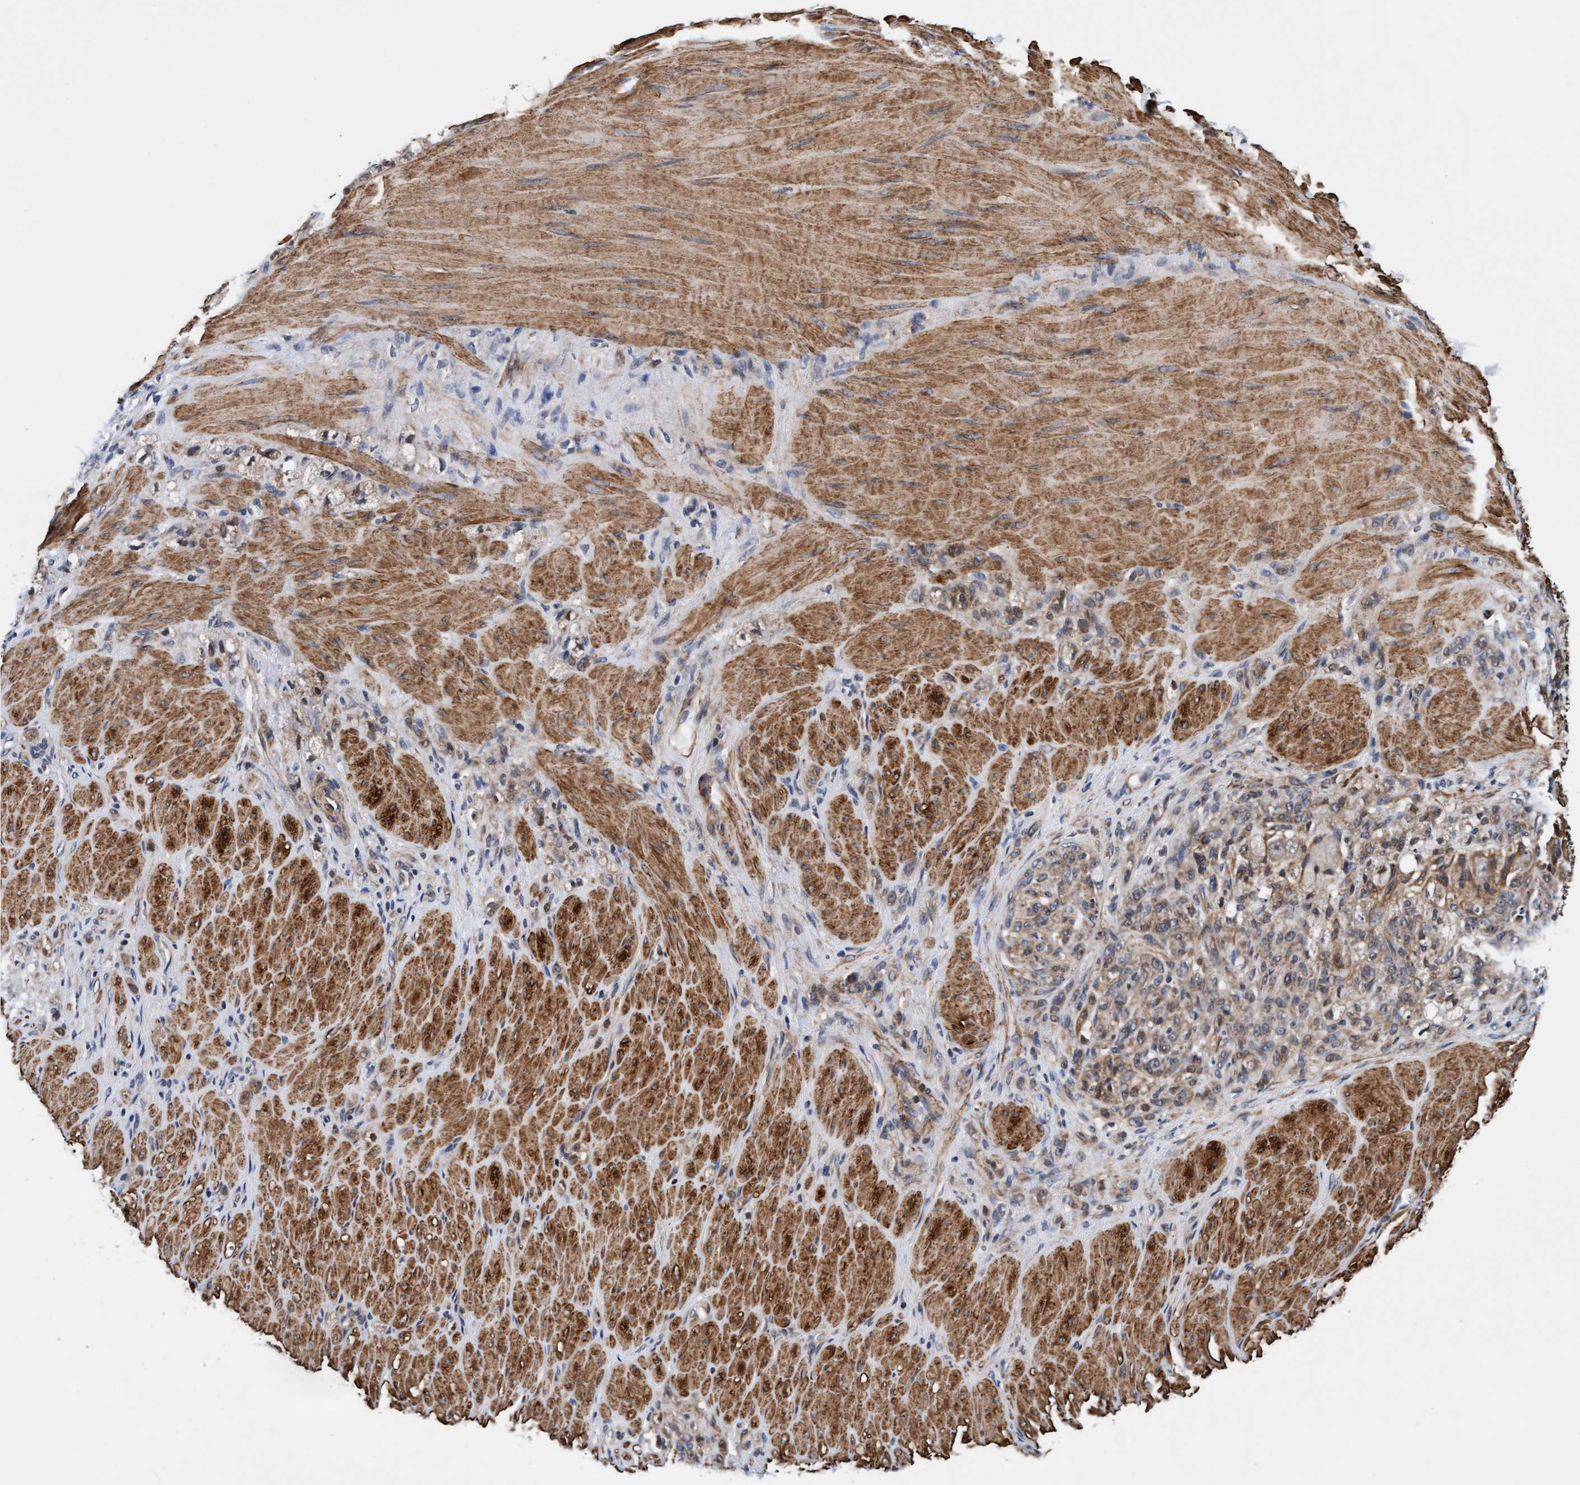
{"staining": {"intensity": "weak", "quantity": ">75%", "location": "cytoplasmic/membranous"}, "tissue": "stomach cancer", "cell_type": "Tumor cells", "image_type": "cancer", "snomed": [{"axis": "morphology", "description": "Normal tissue, NOS"}, {"axis": "morphology", "description": "Adenocarcinoma, NOS"}, {"axis": "topography", "description": "Stomach"}], "caption": "Weak cytoplasmic/membranous positivity is identified in approximately >75% of tumor cells in stomach cancer.", "gene": "EFCAB13", "patient": {"sex": "male", "age": 82}}